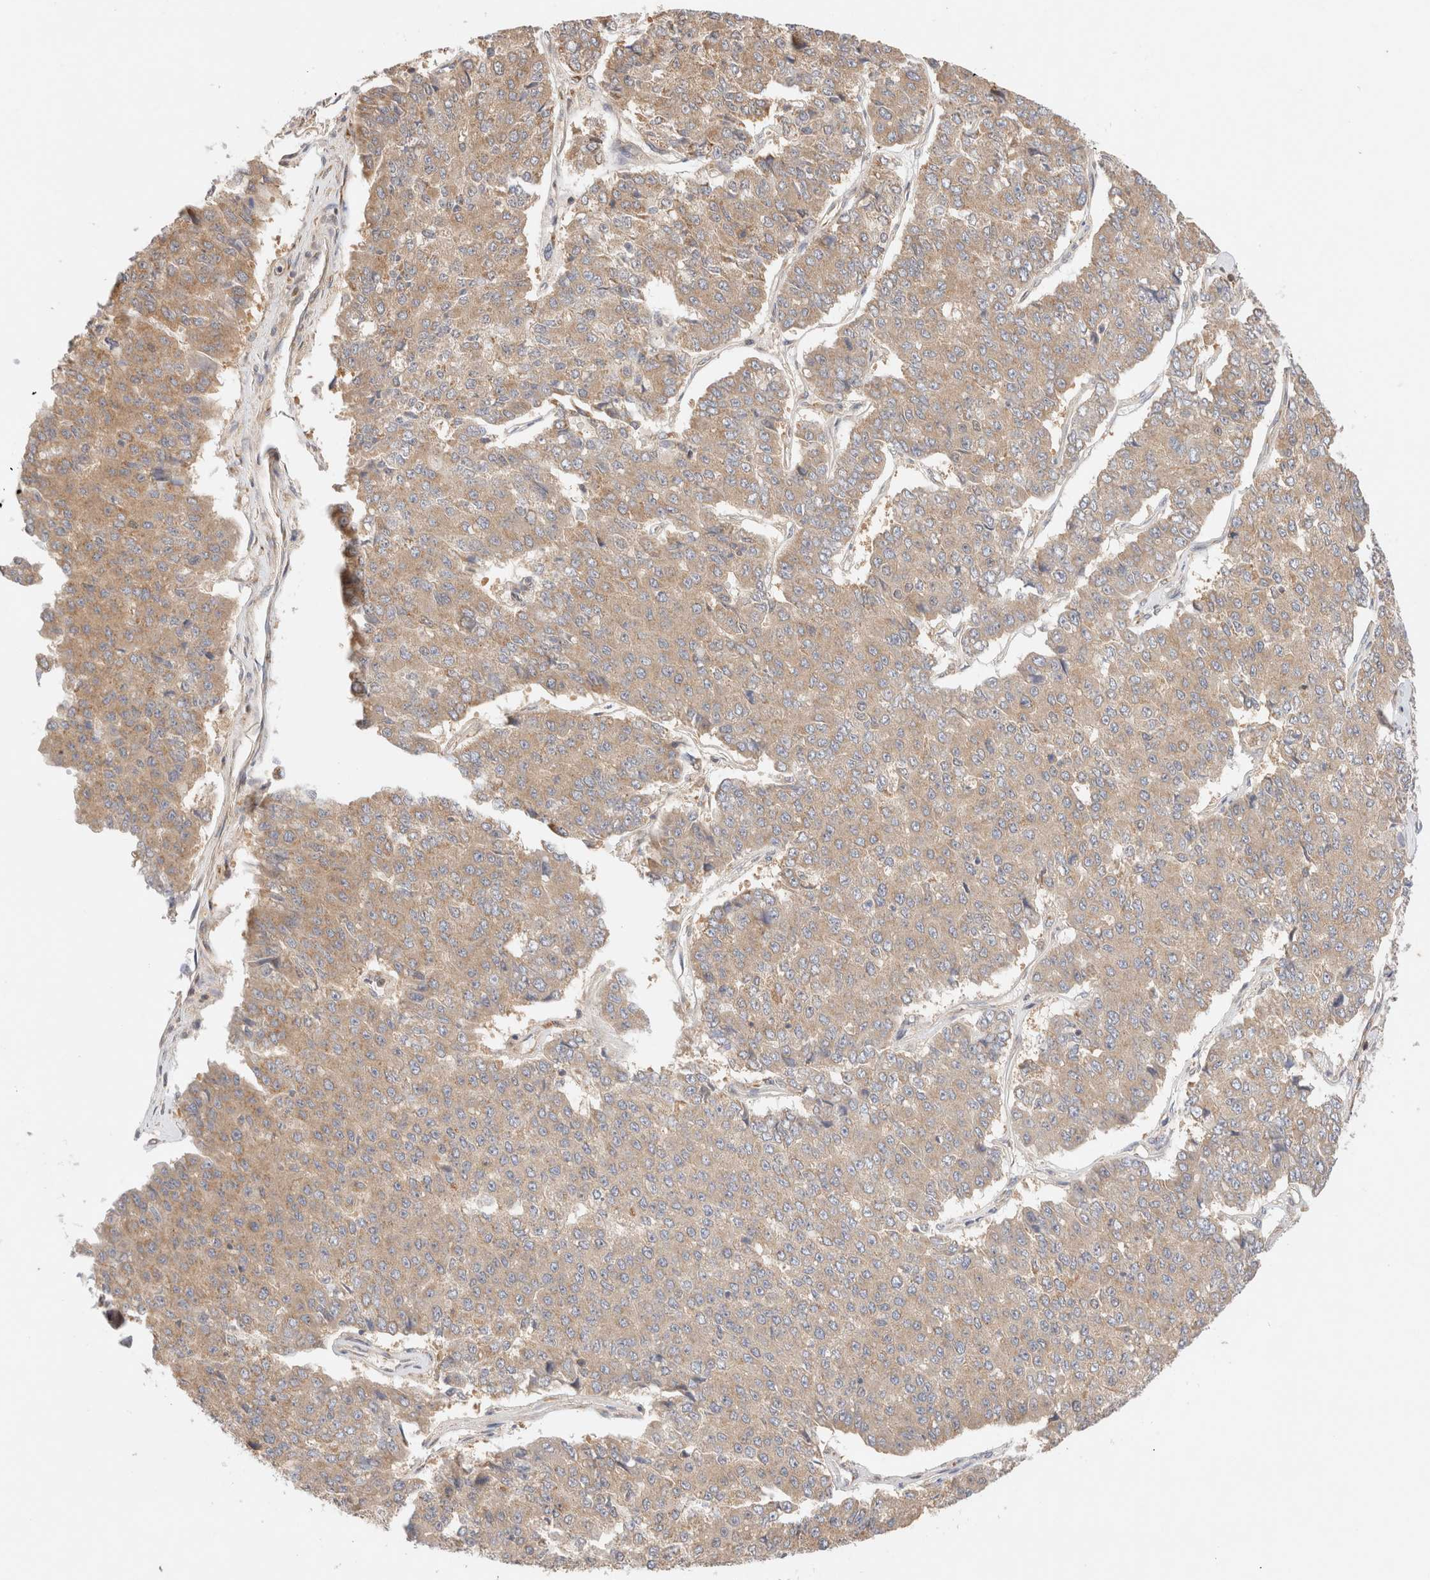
{"staining": {"intensity": "moderate", "quantity": ">75%", "location": "cytoplasmic/membranous"}, "tissue": "pancreatic cancer", "cell_type": "Tumor cells", "image_type": "cancer", "snomed": [{"axis": "morphology", "description": "Adenocarcinoma, NOS"}, {"axis": "topography", "description": "Pancreas"}], "caption": "Protein expression analysis of pancreatic cancer (adenocarcinoma) shows moderate cytoplasmic/membranous positivity in approximately >75% of tumor cells.", "gene": "RABEP1", "patient": {"sex": "male", "age": 50}}